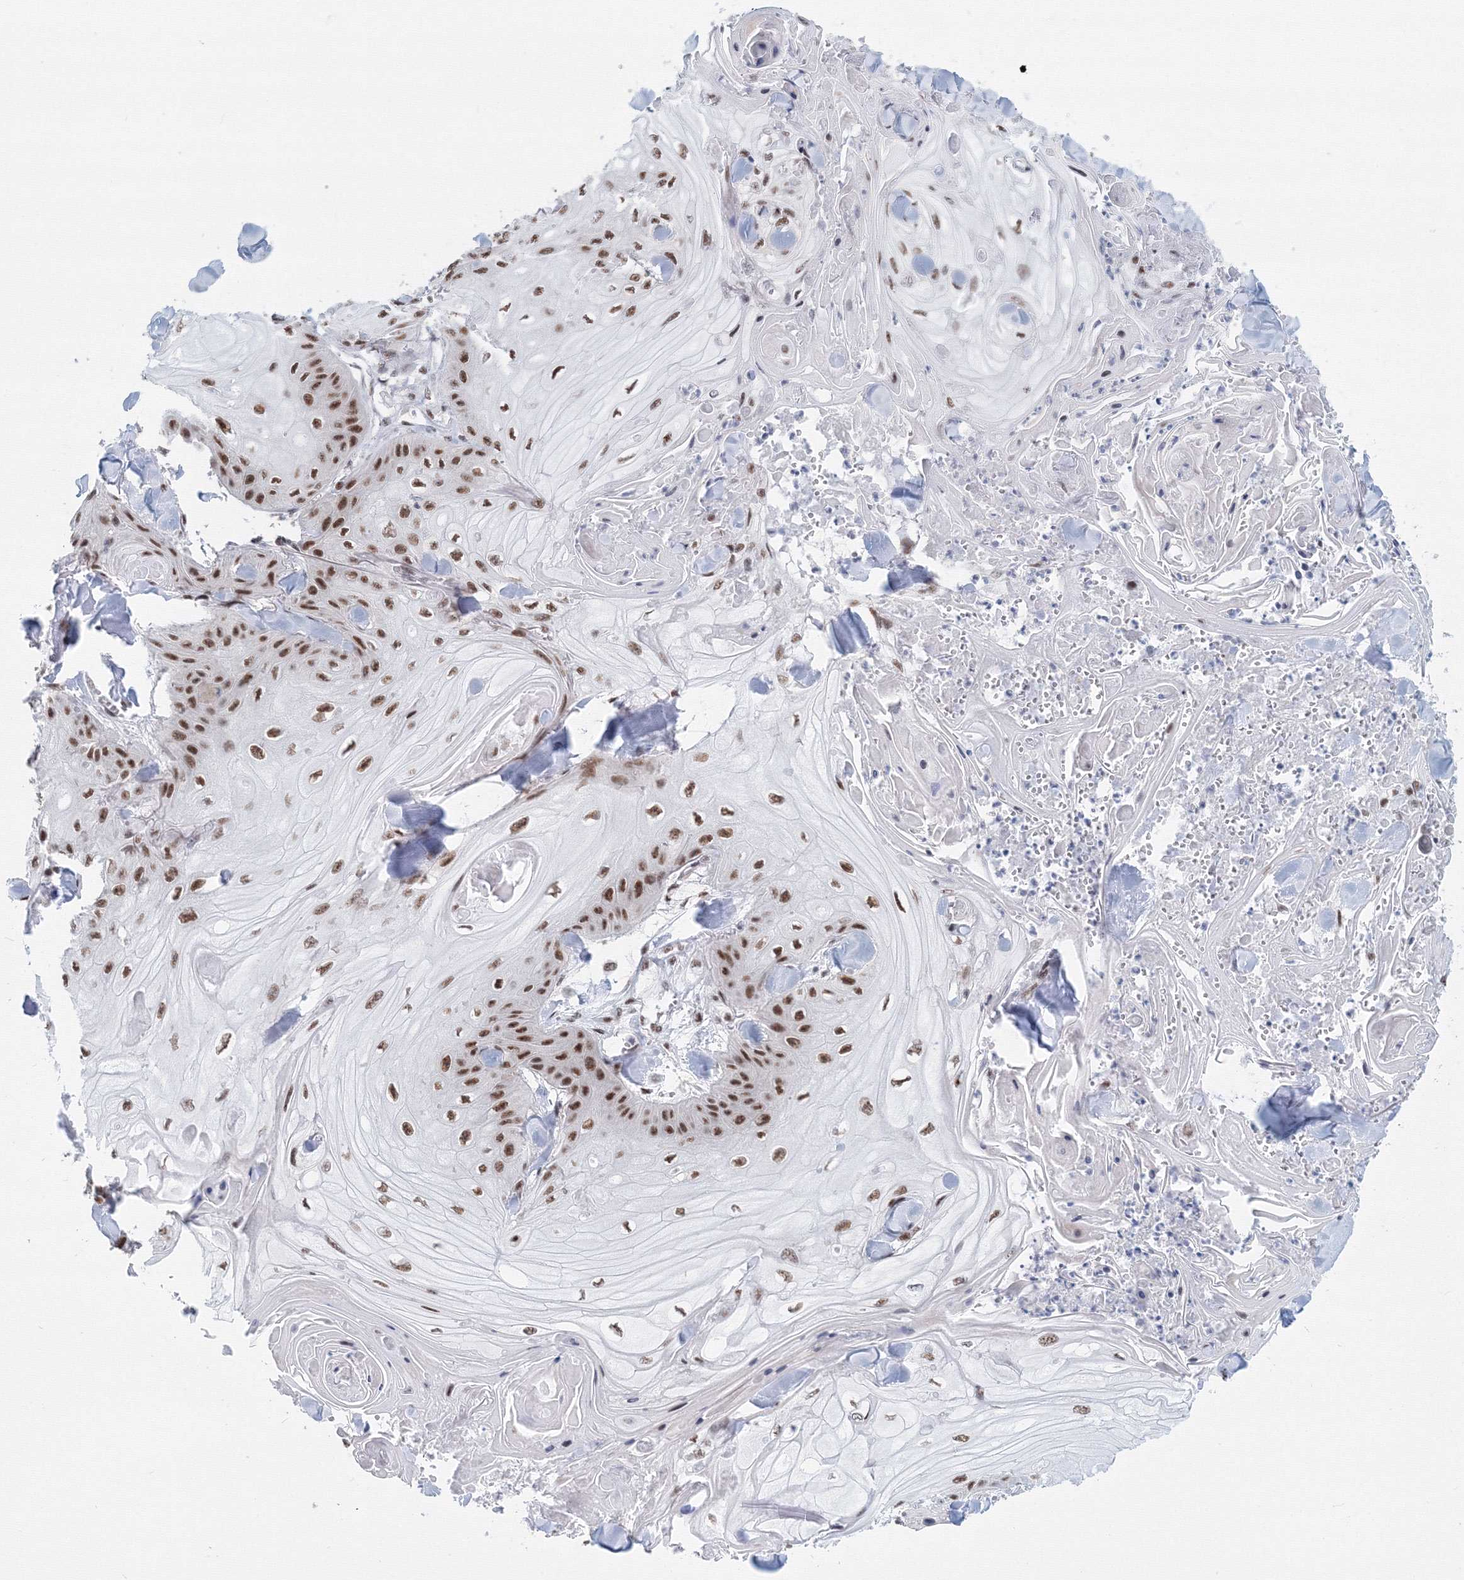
{"staining": {"intensity": "strong", "quantity": ">75%", "location": "nuclear"}, "tissue": "skin cancer", "cell_type": "Tumor cells", "image_type": "cancer", "snomed": [{"axis": "morphology", "description": "Squamous cell carcinoma, NOS"}, {"axis": "topography", "description": "Skin"}], "caption": "Brown immunohistochemical staining in skin cancer (squamous cell carcinoma) reveals strong nuclear staining in about >75% of tumor cells. (Brightfield microscopy of DAB IHC at high magnification).", "gene": "SF3B6", "patient": {"sex": "male", "age": 74}}